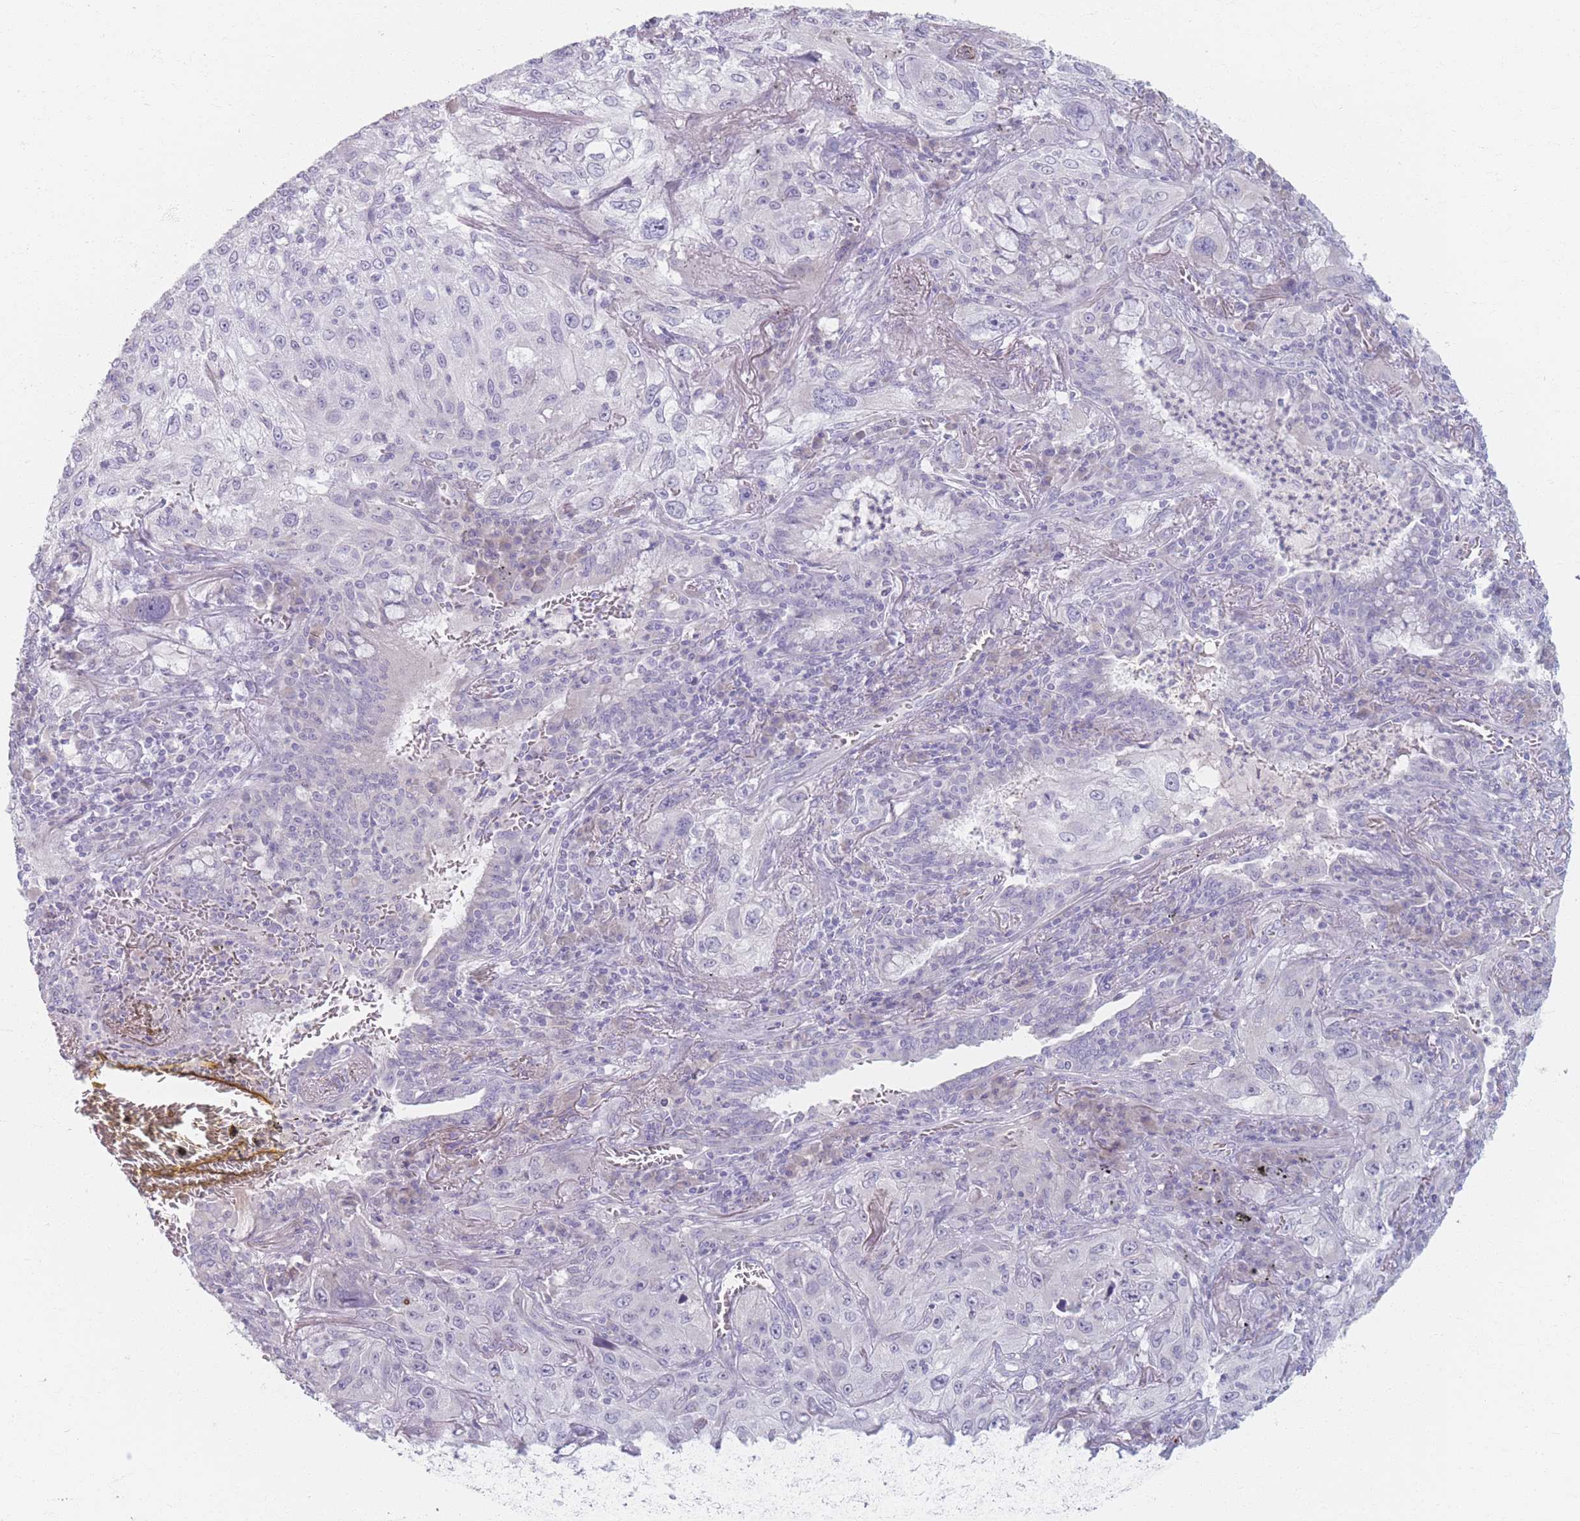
{"staining": {"intensity": "negative", "quantity": "none", "location": "none"}, "tissue": "lung cancer", "cell_type": "Tumor cells", "image_type": "cancer", "snomed": [{"axis": "morphology", "description": "Squamous cell carcinoma, NOS"}, {"axis": "topography", "description": "Lung"}], "caption": "There is no significant expression in tumor cells of lung squamous cell carcinoma.", "gene": "PIGM", "patient": {"sex": "female", "age": 69}}